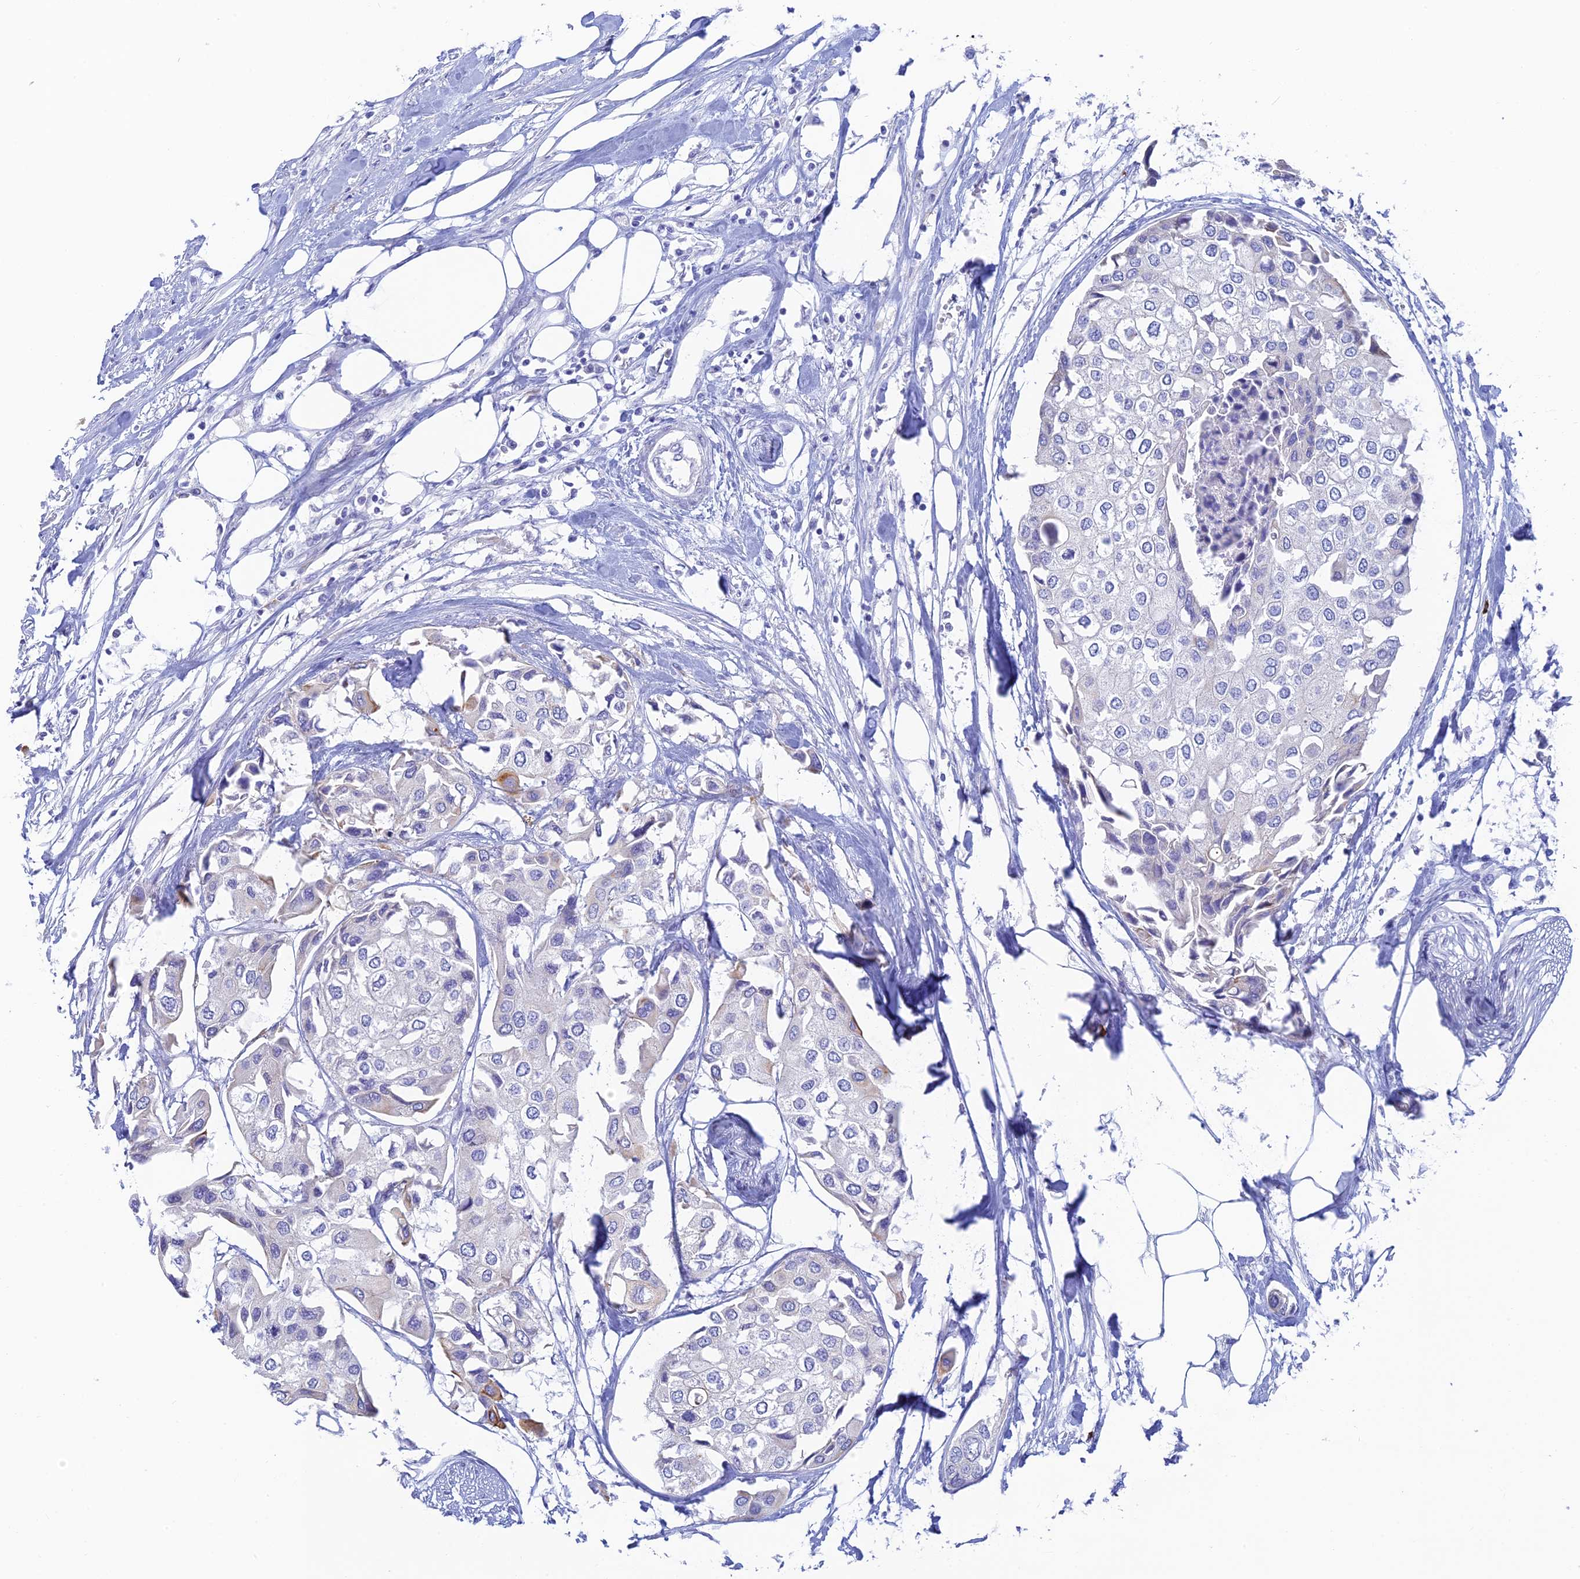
{"staining": {"intensity": "negative", "quantity": "none", "location": "none"}, "tissue": "urothelial cancer", "cell_type": "Tumor cells", "image_type": "cancer", "snomed": [{"axis": "morphology", "description": "Urothelial carcinoma, High grade"}, {"axis": "topography", "description": "Urinary bladder"}], "caption": "Urothelial cancer stained for a protein using immunohistochemistry demonstrates no staining tumor cells.", "gene": "CEP152", "patient": {"sex": "male", "age": 64}}